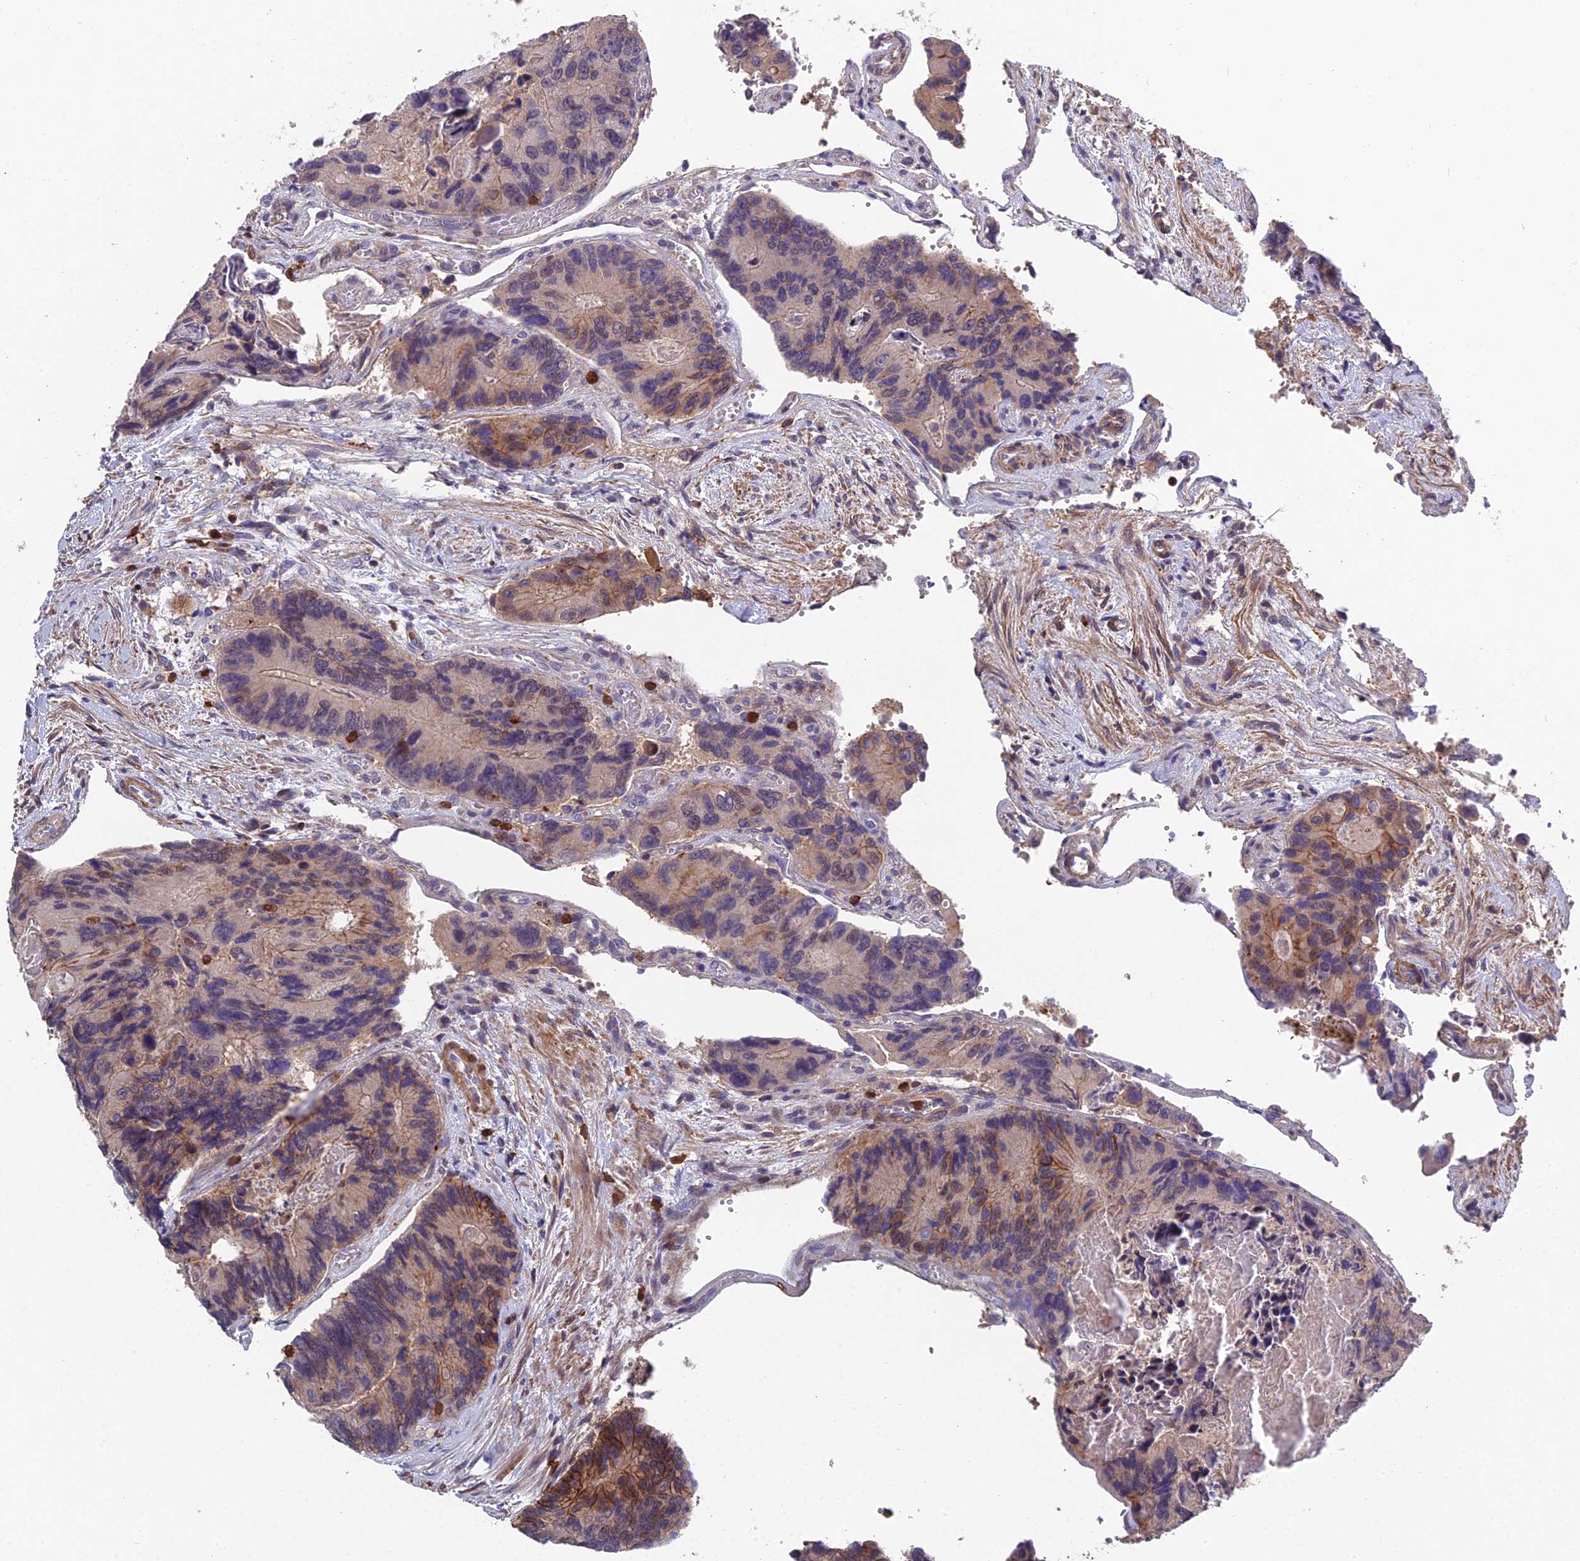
{"staining": {"intensity": "moderate", "quantity": "25%-75%", "location": "cytoplasmic/membranous"}, "tissue": "colorectal cancer", "cell_type": "Tumor cells", "image_type": "cancer", "snomed": [{"axis": "morphology", "description": "Adenocarcinoma, NOS"}, {"axis": "topography", "description": "Colon"}], "caption": "This image reveals IHC staining of human colorectal adenocarcinoma, with medium moderate cytoplasmic/membranous positivity in about 25%-75% of tumor cells.", "gene": "GALK2", "patient": {"sex": "male", "age": 84}}